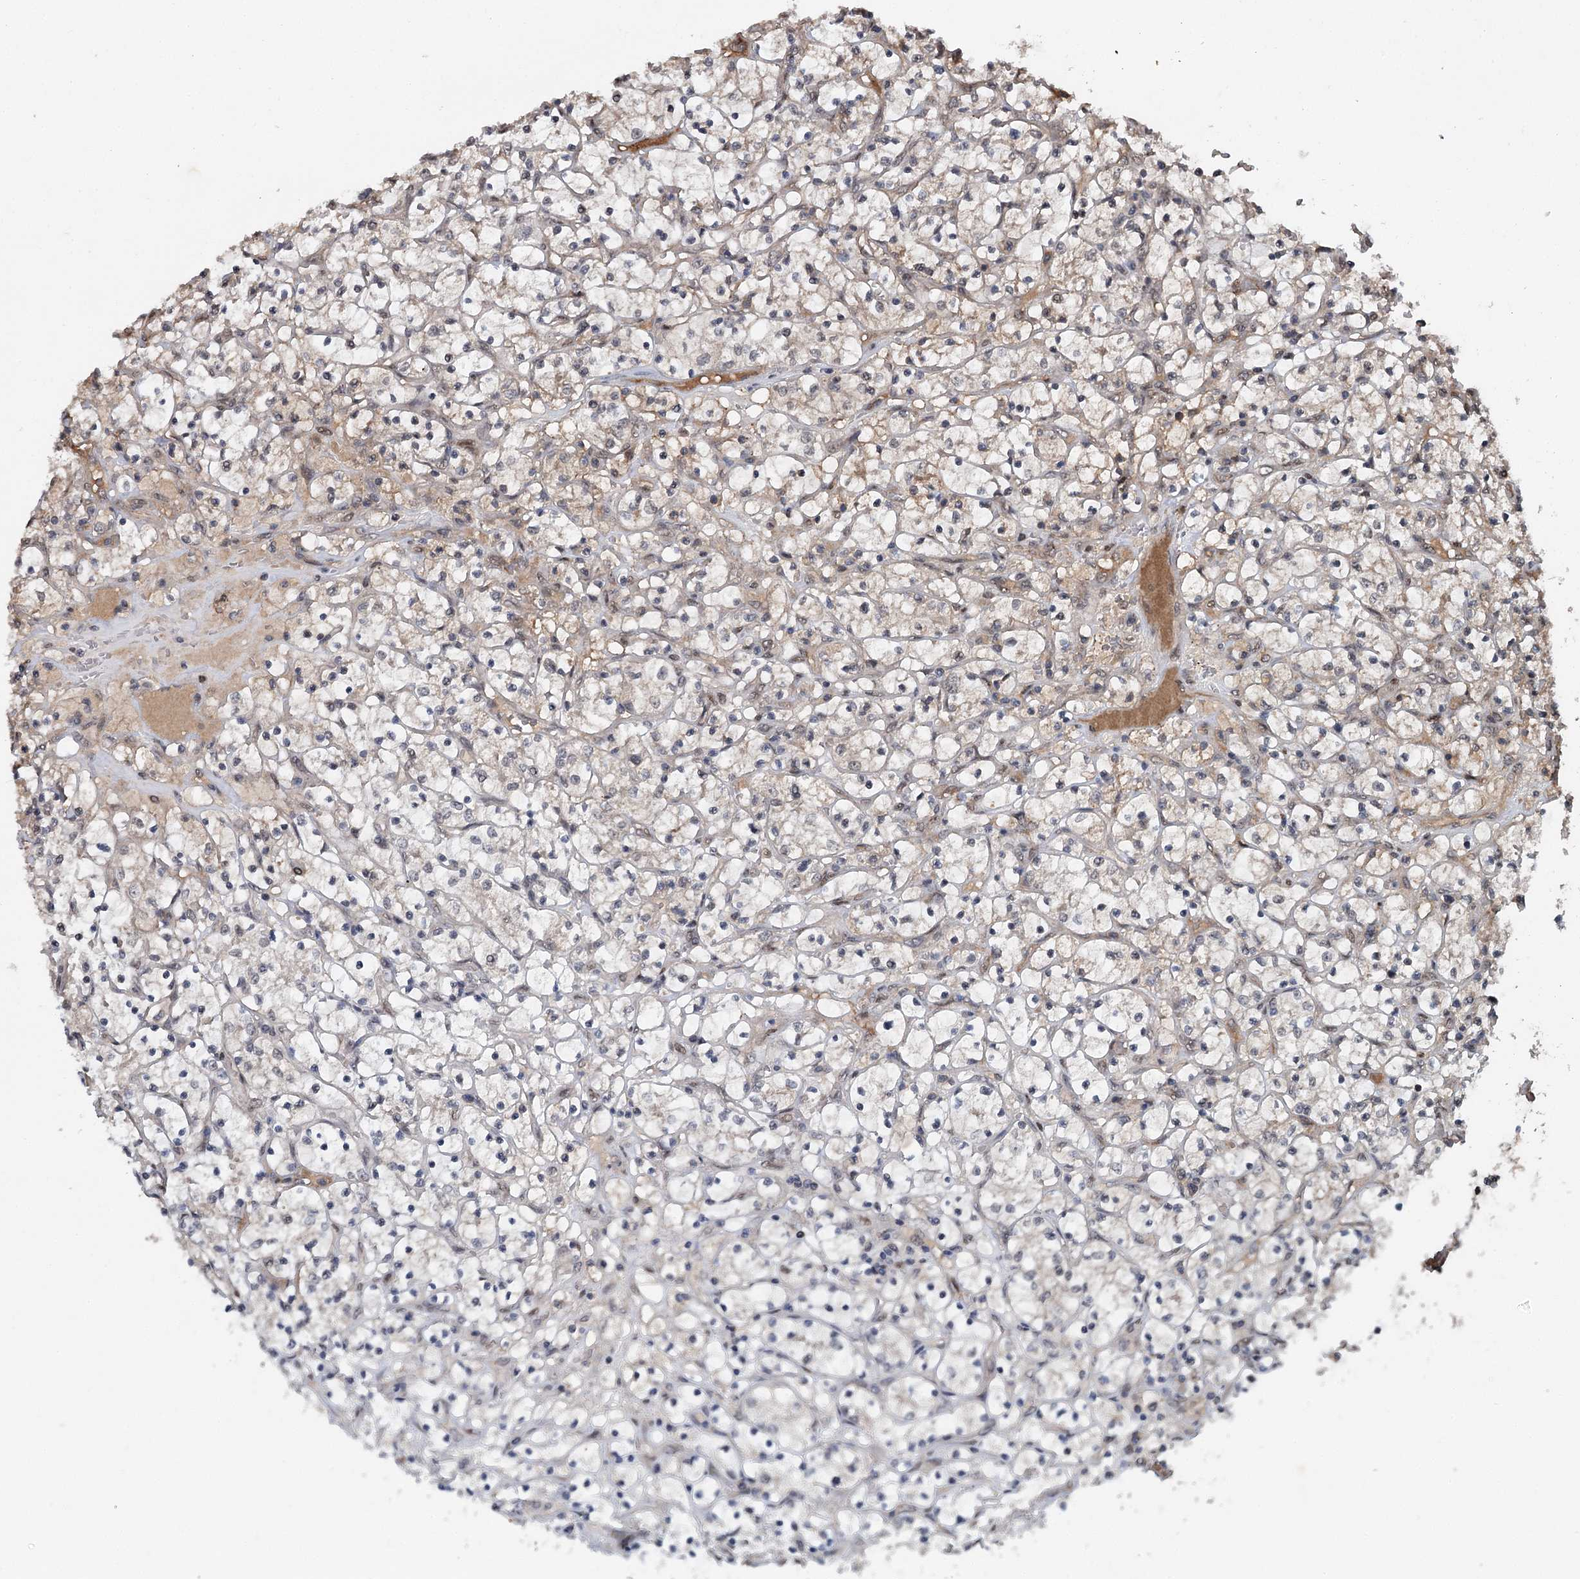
{"staining": {"intensity": "weak", "quantity": "25%-75%", "location": "cytoplasmic/membranous"}, "tissue": "renal cancer", "cell_type": "Tumor cells", "image_type": "cancer", "snomed": [{"axis": "morphology", "description": "Adenocarcinoma, NOS"}, {"axis": "topography", "description": "Kidney"}], "caption": "Tumor cells exhibit weak cytoplasmic/membranous positivity in approximately 25%-75% of cells in adenocarcinoma (renal). Nuclei are stained in blue.", "gene": "MYG1", "patient": {"sex": "female", "age": 69}}